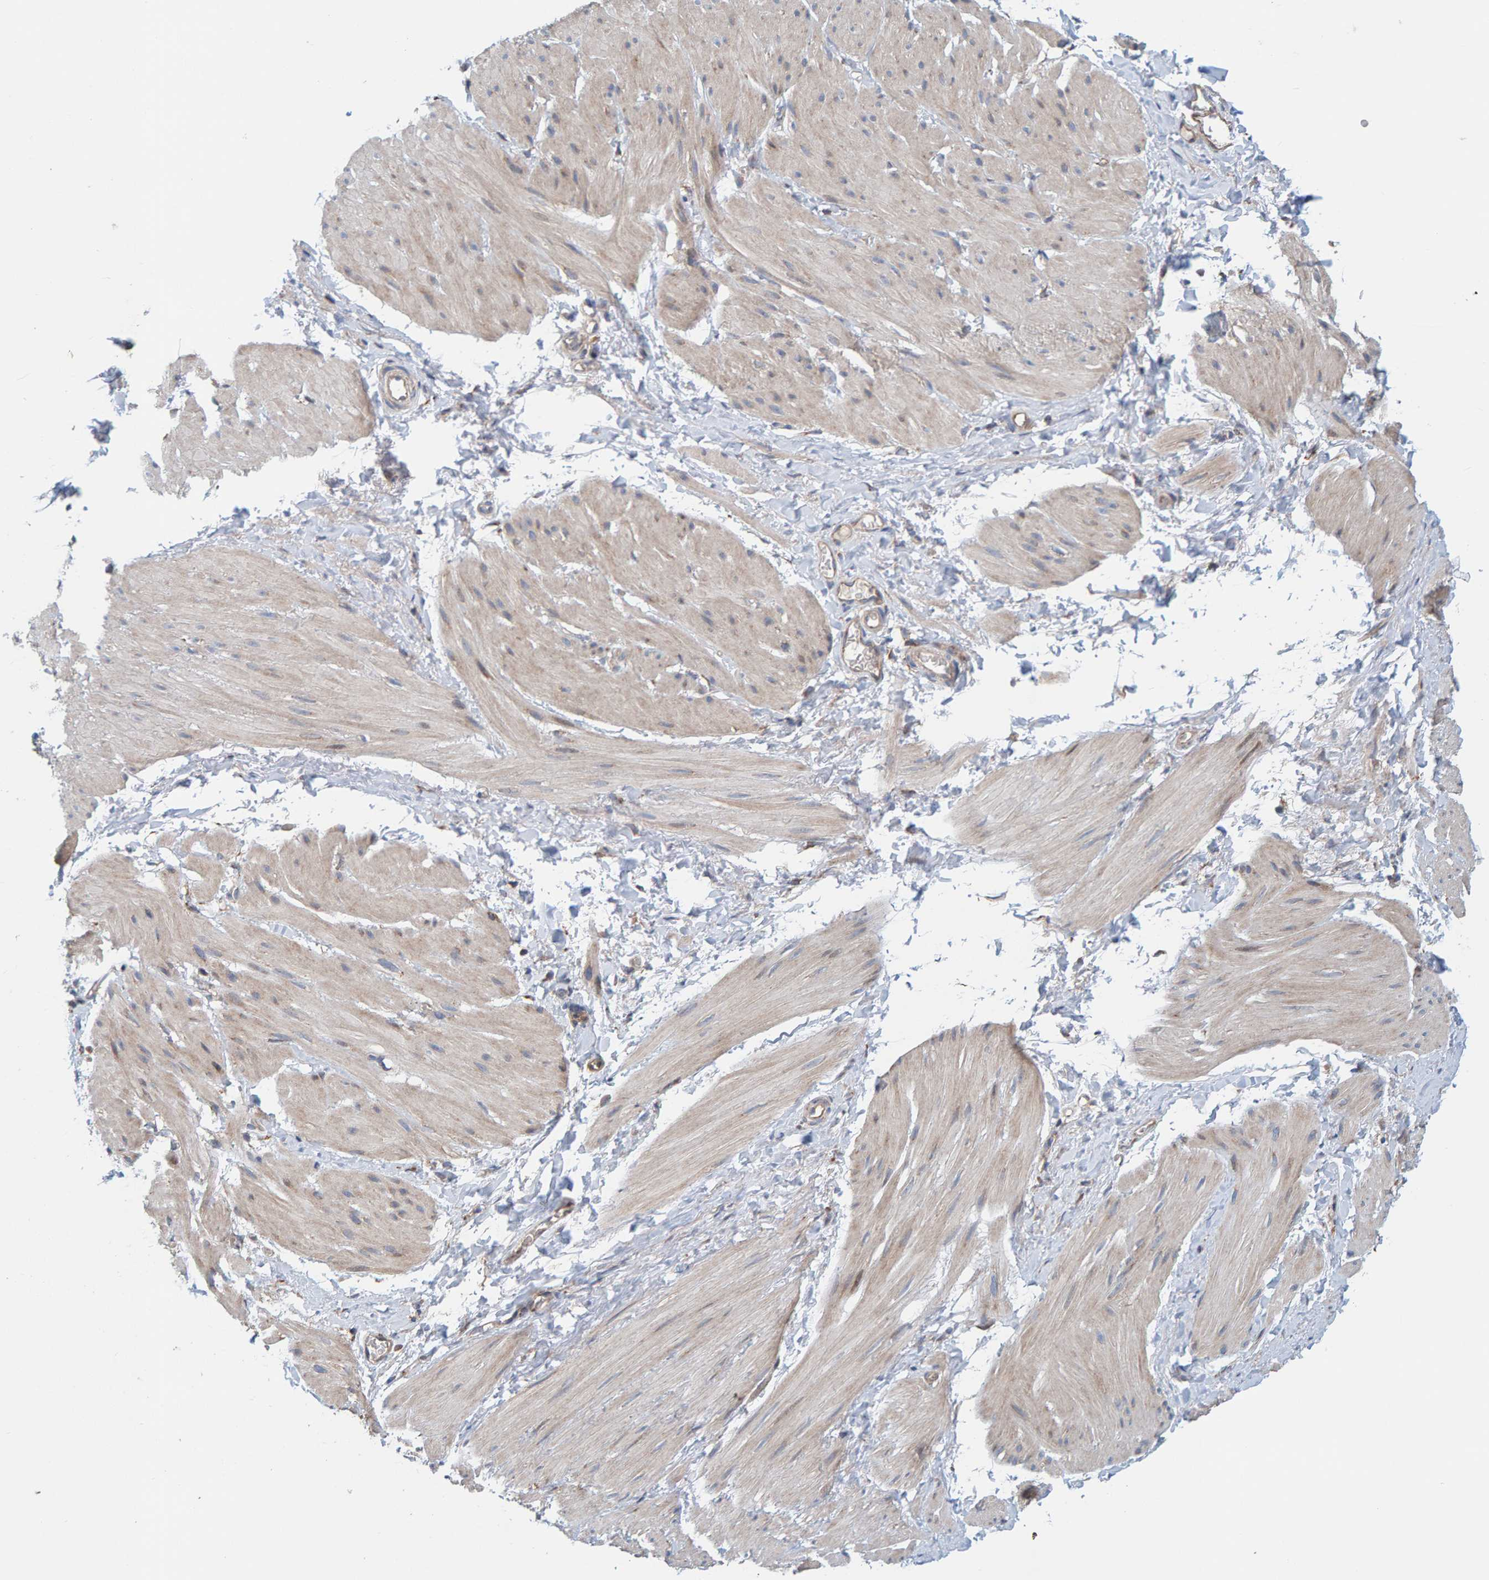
{"staining": {"intensity": "weak", "quantity": "25%-75%", "location": "cytoplasmic/membranous"}, "tissue": "smooth muscle", "cell_type": "Smooth muscle cells", "image_type": "normal", "snomed": [{"axis": "morphology", "description": "Normal tissue, NOS"}, {"axis": "topography", "description": "Smooth muscle"}], "caption": "Protein expression by immunohistochemistry (IHC) reveals weak cytoplasmic/membranous positivity in approximately 25%-75% of smooth muscle cells in benign smooth muscle. The protein of interest is shown in brown color, while the nuclei are stained blue.", "gene": "MRPL45", "patient": {"sex": "male", "age": 16}}